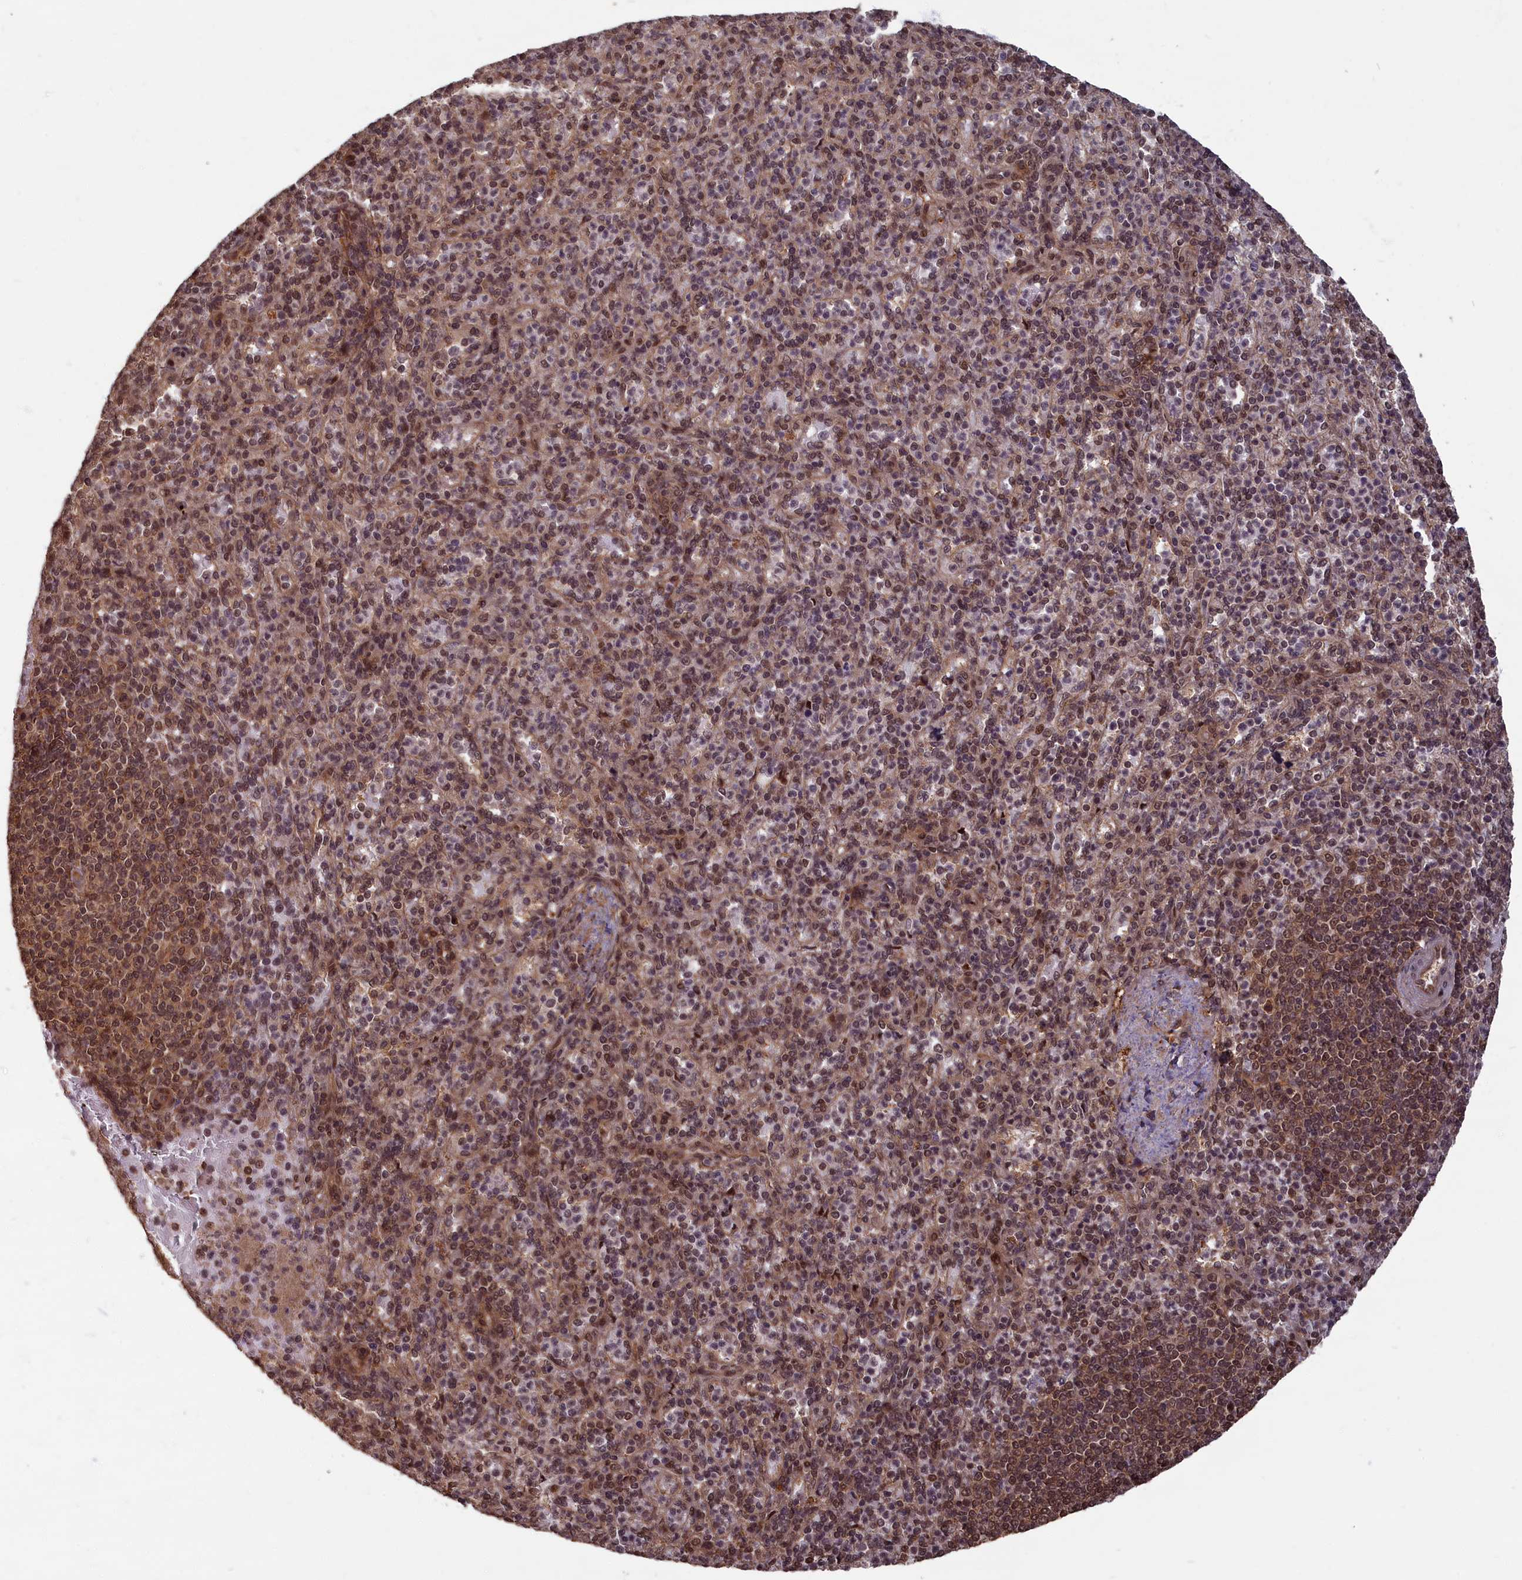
{"staining": {"intensity": "moderate", "quantity": "25%-75%", "location": "cytoplasmic/membranous,nuclear"}, "tissue": "spleen", "cell_type": "Cells in red pulp", "image_type": "normal", "snomed": [{"axis": "morphology", "description": "Normal tissue, NOS"}, {"axis": "topography", "description": "Spleen"}], "caption": "A micrograph of human spleen stained for a protein displays moderate cytoplasmic/membranous,nuclear brown staining in cells in red pulp. The staining is performed using DAB (3,3'-diaminobenzidine) brown chromogen to label protein expression. The nuclei are counter-stained blue using hematoxylin.", "gene": "HIF3A", "patient": {"sex": "female", "age": 74}}